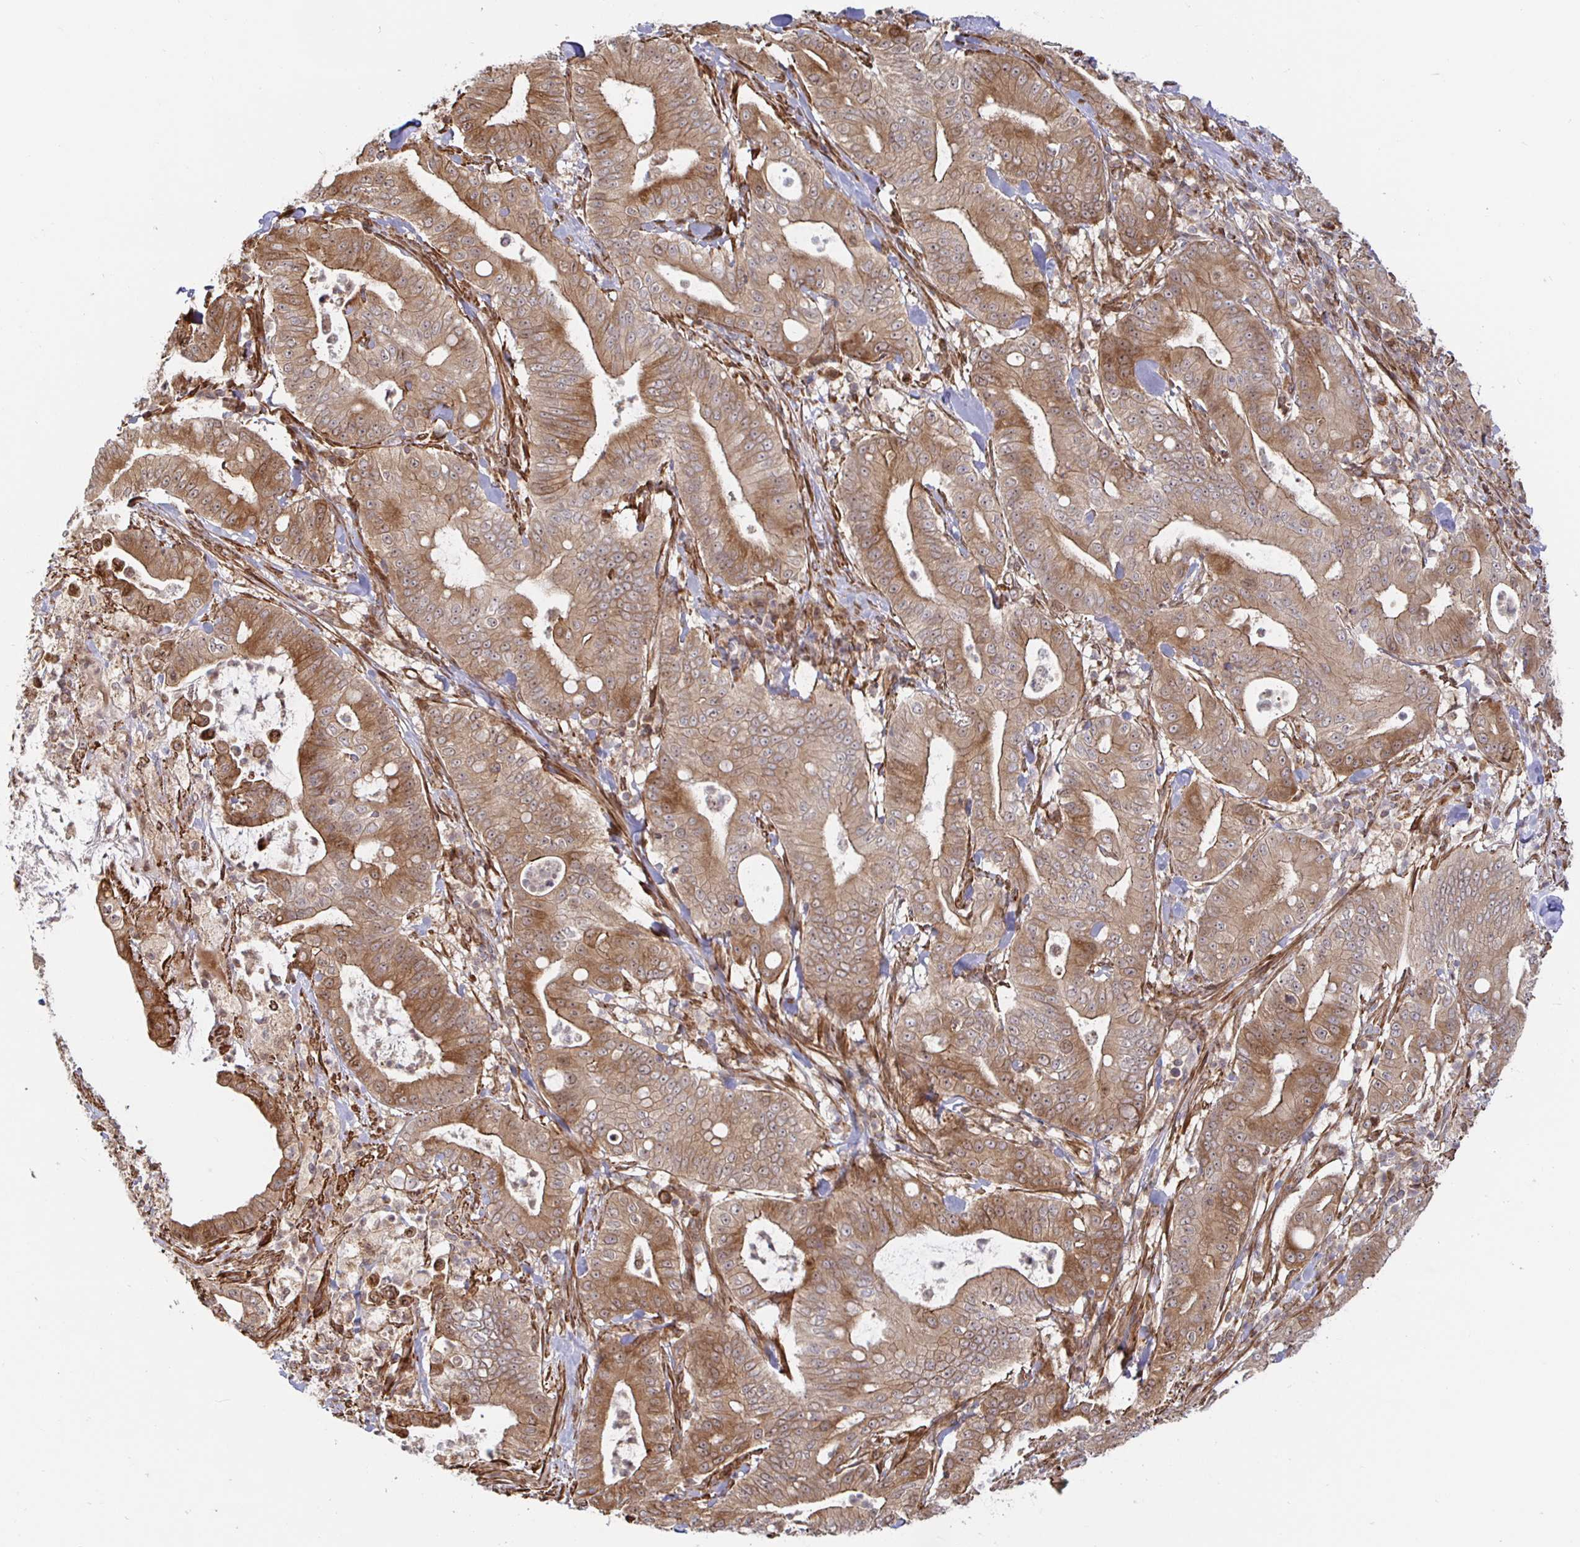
{"staining": {"intensity": "moderate", "quantity": ">75%", "location": "cytoplasmic/membranous,nuclear"}, "tissue": "pancreatic cancer", "cell_type": "Tumor cells", "image_type": "cancer", "snomed": [{"axis": "morphology", "description": "Adenocarcinoma, NOS"}, {"axis": "topography", "description": "Pancreas"}], "caption": "Moderate cytoplasmic/membranous and nuclear staining is seen in approximately >75% of tumor cells in pancreatic cancer (adenocarcinoma).", "gene": "STRAP", "patient": {"sex": "male", "age": 71}}